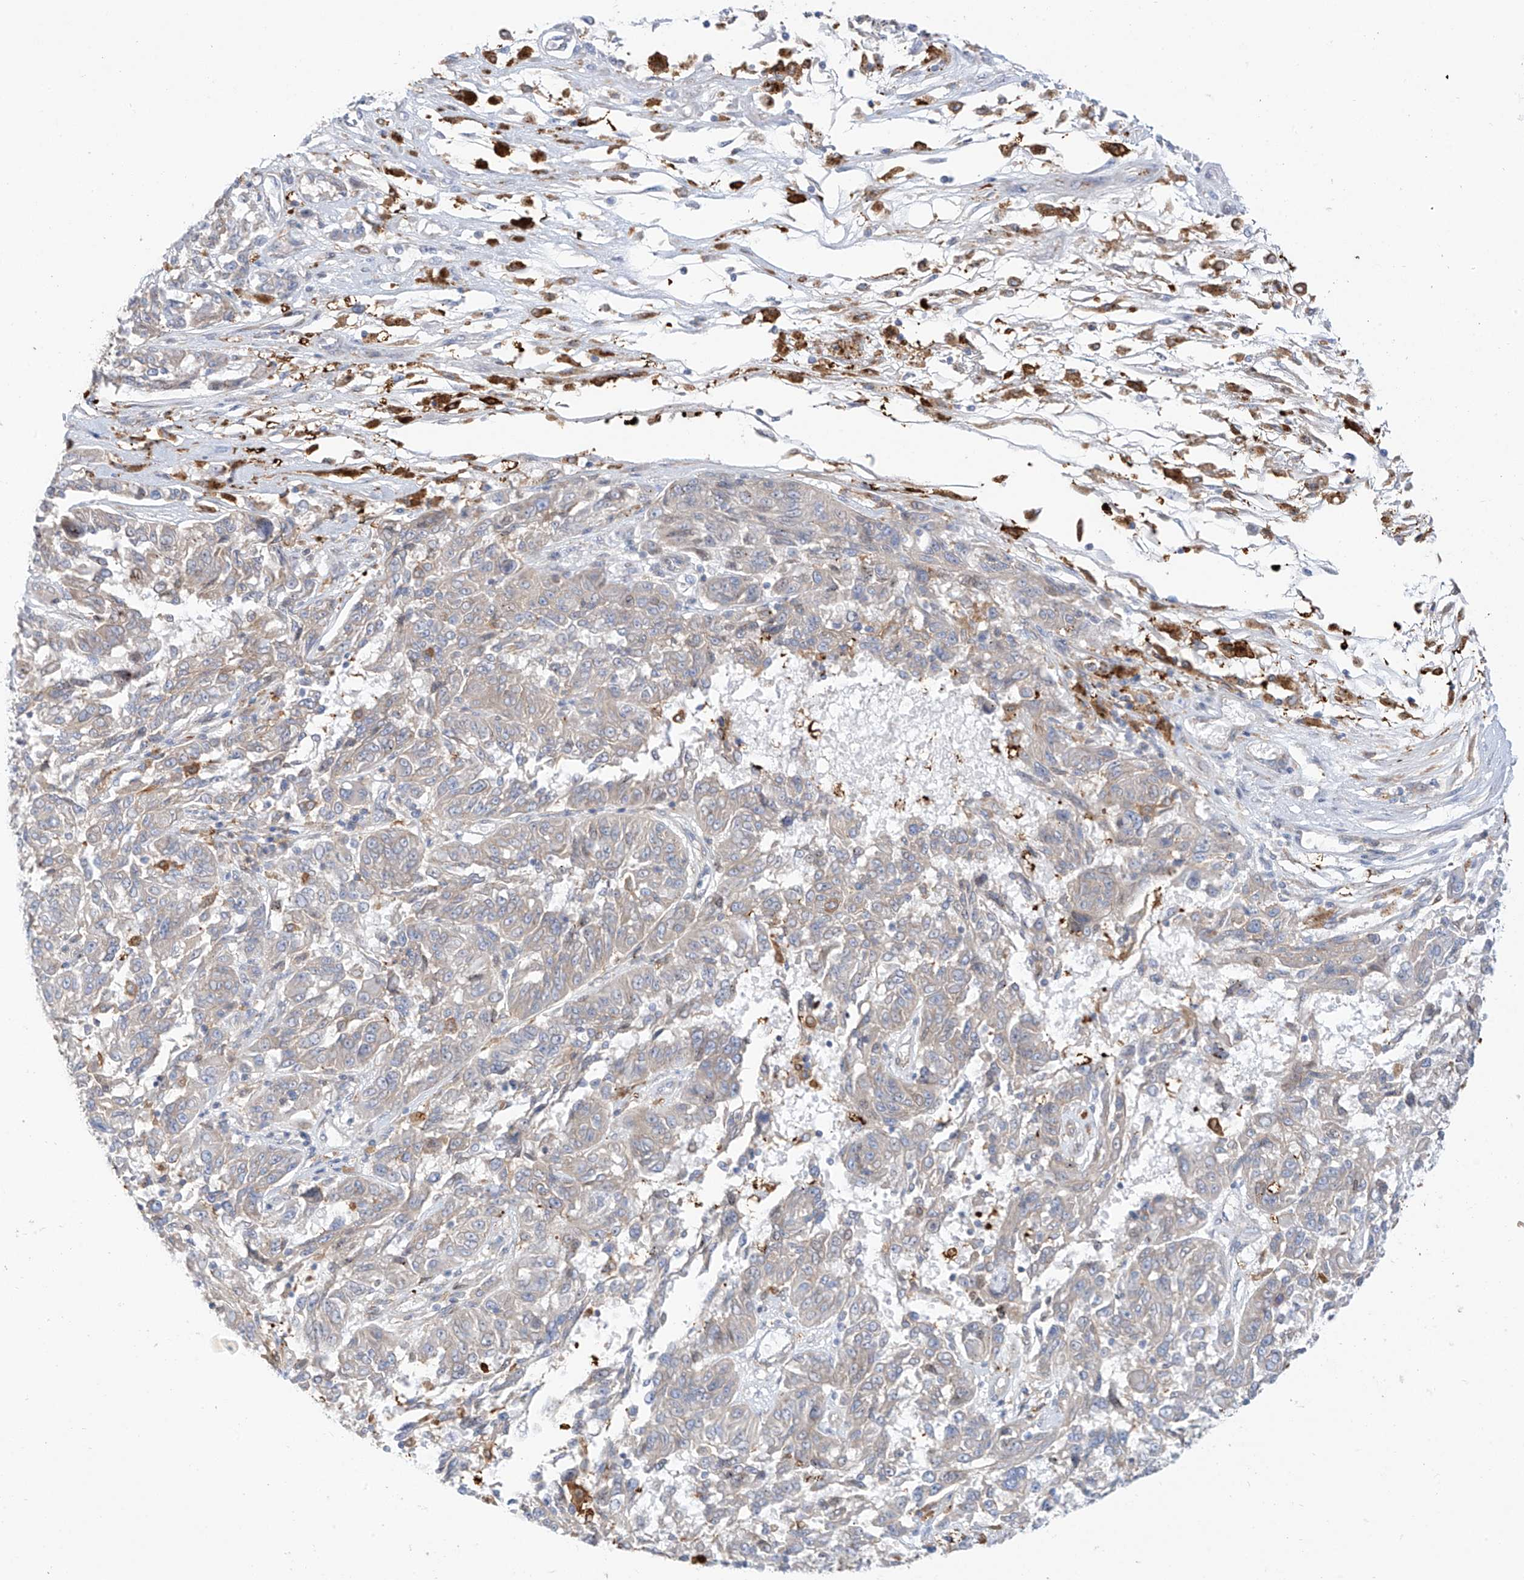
{"staining": {"intensity": "weak", "quantity": "25%-75%", "location": "cytoplasmic/membranous"}, "tissue": "melanoma", "cell_type": "Tumor cells", "image_type": "cancer", "snomed": [{"axis": "morphology", "description": "Malignant melanoma, NOS"}, {"axis": "topography", "description": "Skin"}], "caption": "The image shows a brown stain indicating the presence of a protein in the cytoplasmic/membranous of tumor cells in malignant melanoma. (Brightfield microscopy of DAB IHC at high magnification).", "gene": "PCYOX1", "patient": {"sex": "male", "age": 53}}